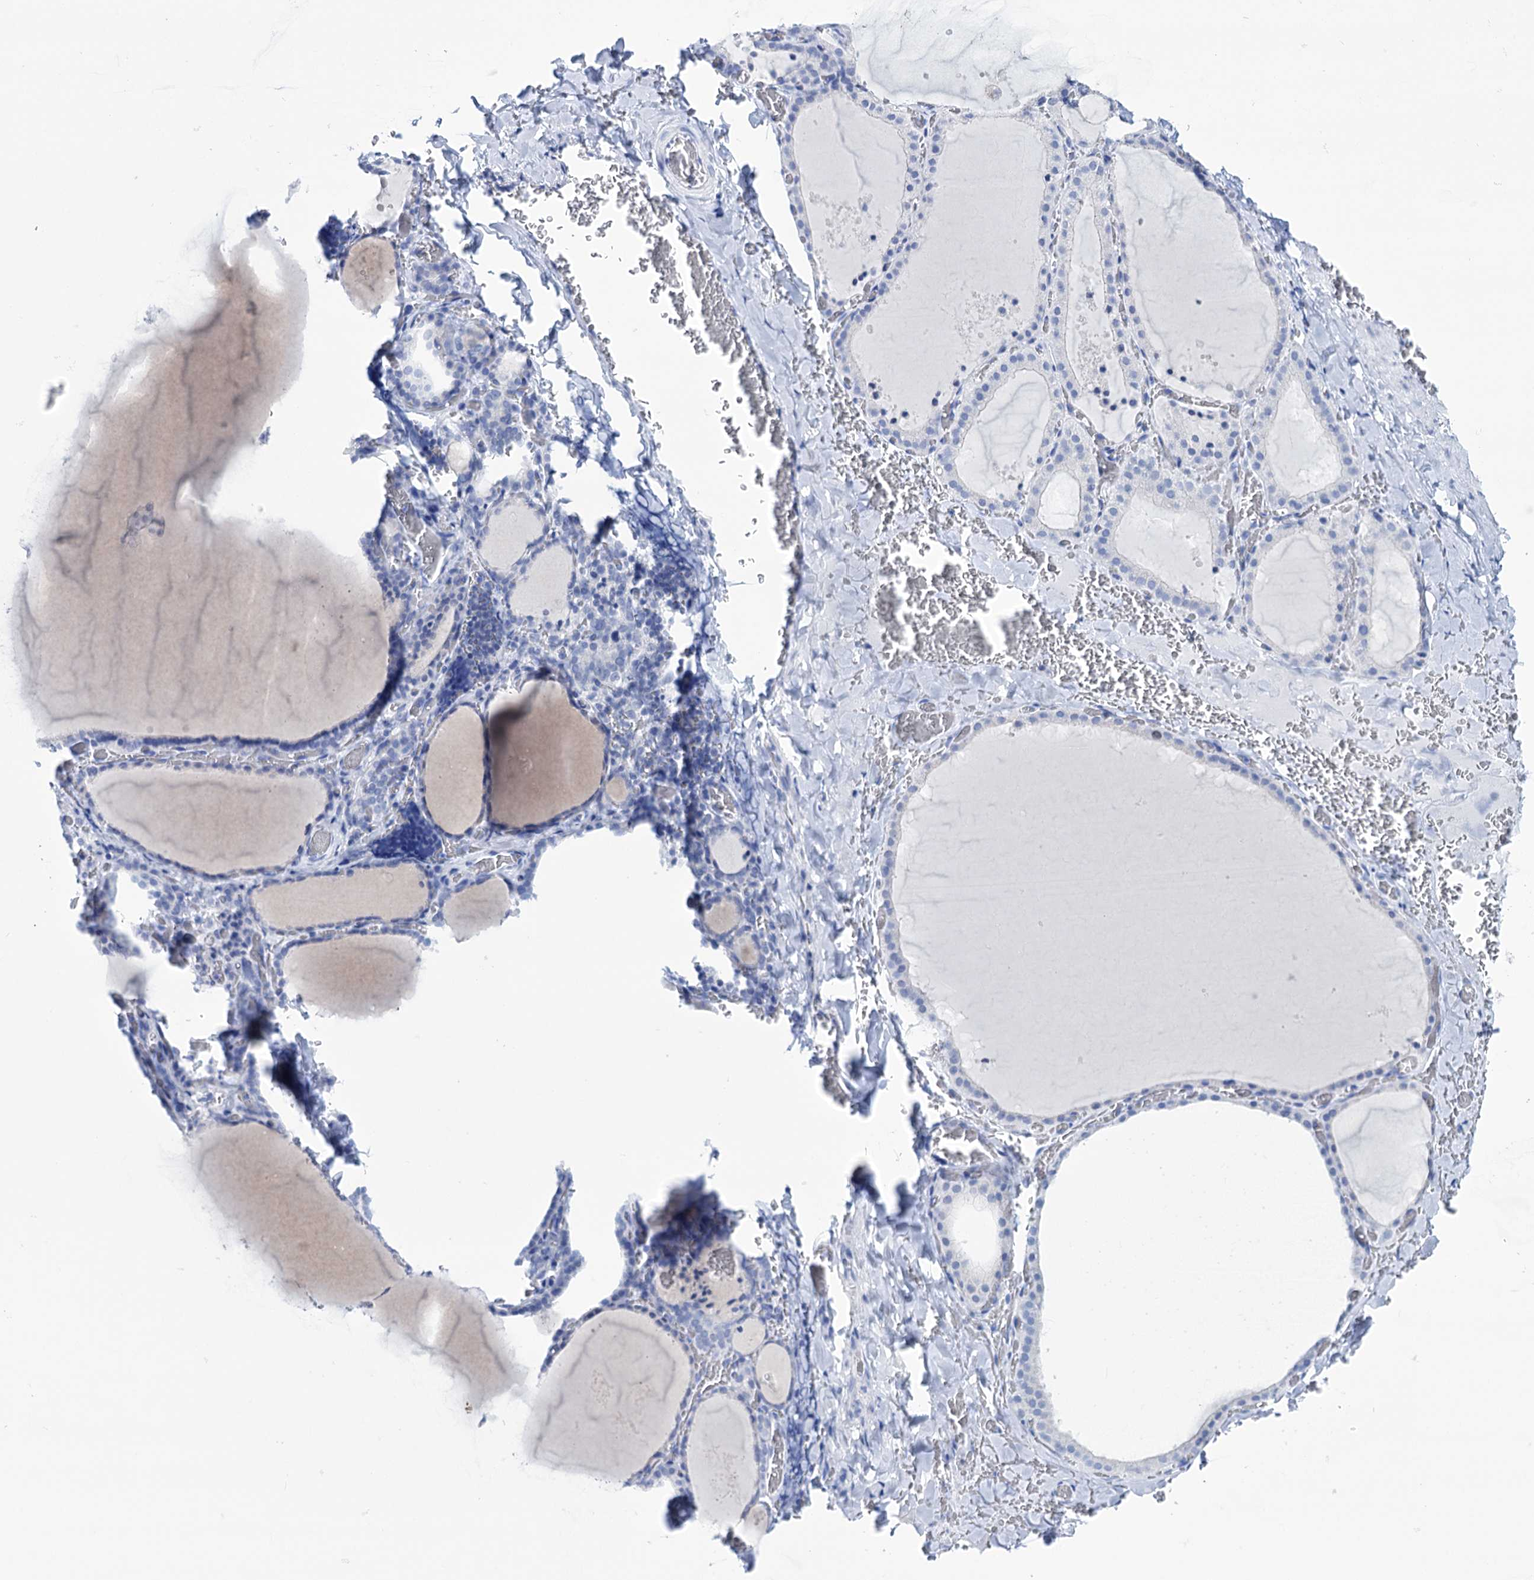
{"staining": {"intensity": "negative", "quantity": "none", "location": "none"}, "tissue": "thyroid gland", "cell_type": "Glandular cells", "image_type": "normal", "snomed": [{"axis": "morphology", "description": "Normal tissue, NOS"}, {"axis": "topography", "description": "Thyroid gland"}], "caption": "Micrograph shows no significant protein positivity in glandular cells of normal thyroid gland.", "gene": "FBXW12", "patient": {"sex": "female", "age": 39}}